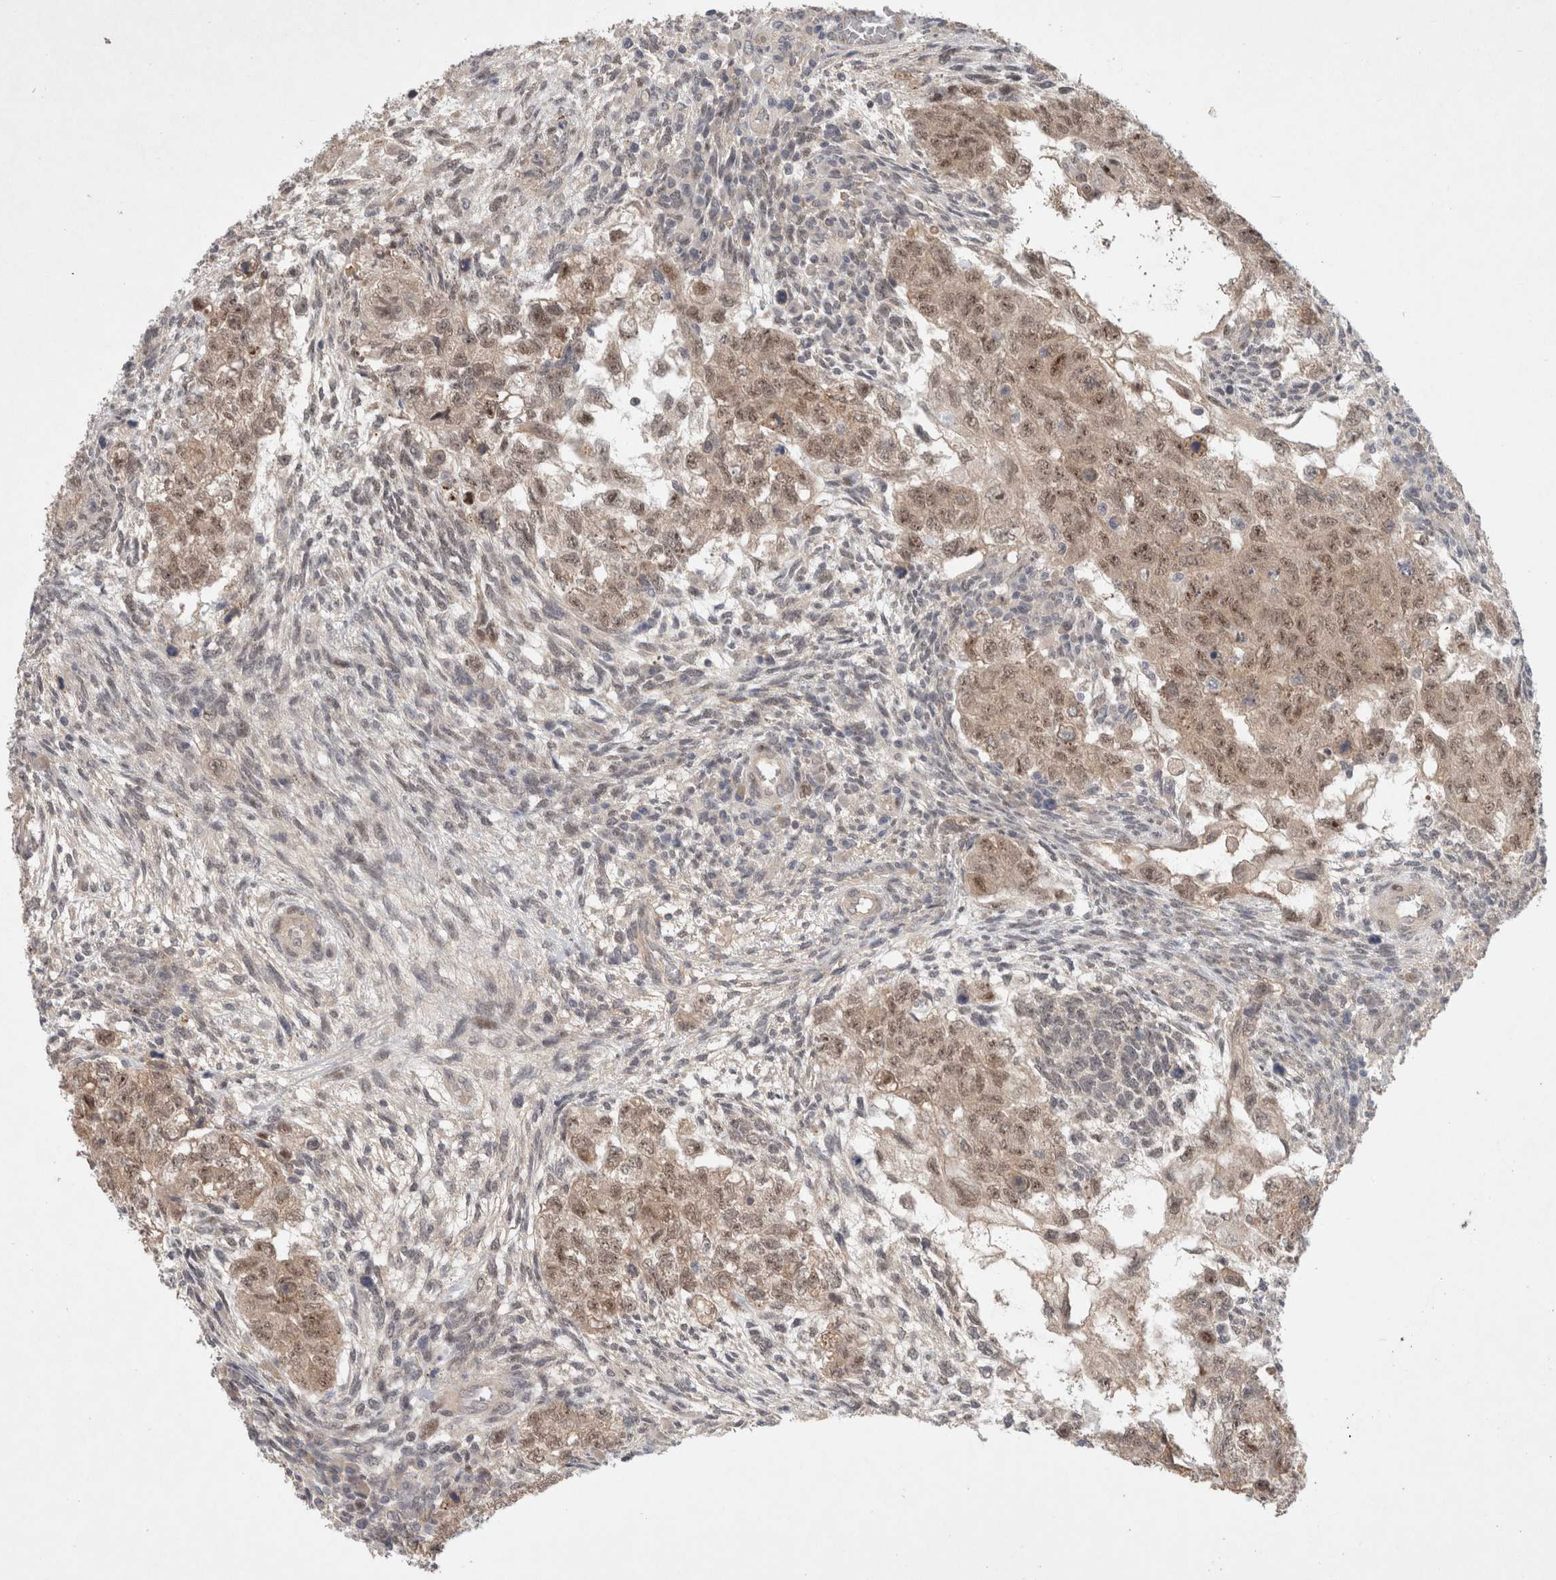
{"staining": {"intensity": "moderate", "quantity": ">75%", "location": "cytoplasmic/membranous,nuclear"}, "tissue": "testis cancer", "cell_type": "Tumor cells", "image_type": "cancer", "snomed": [{"axis": "morphology", "description": "Normal tissue, NOS"}, {"axis": "morphology", "description": "Carcinoma, Embryonal, NOS"}, {"axis": "topography", "description": "Testis"}], "caption": "This is an image of IHC staining of embryonal carcinoma (testis), which shows moderate expression in the cytoplasmic/membranous and nuclear of tumor cells.", "gene": "RASAL2", "patient": {"sex": "male", "age": 36}}